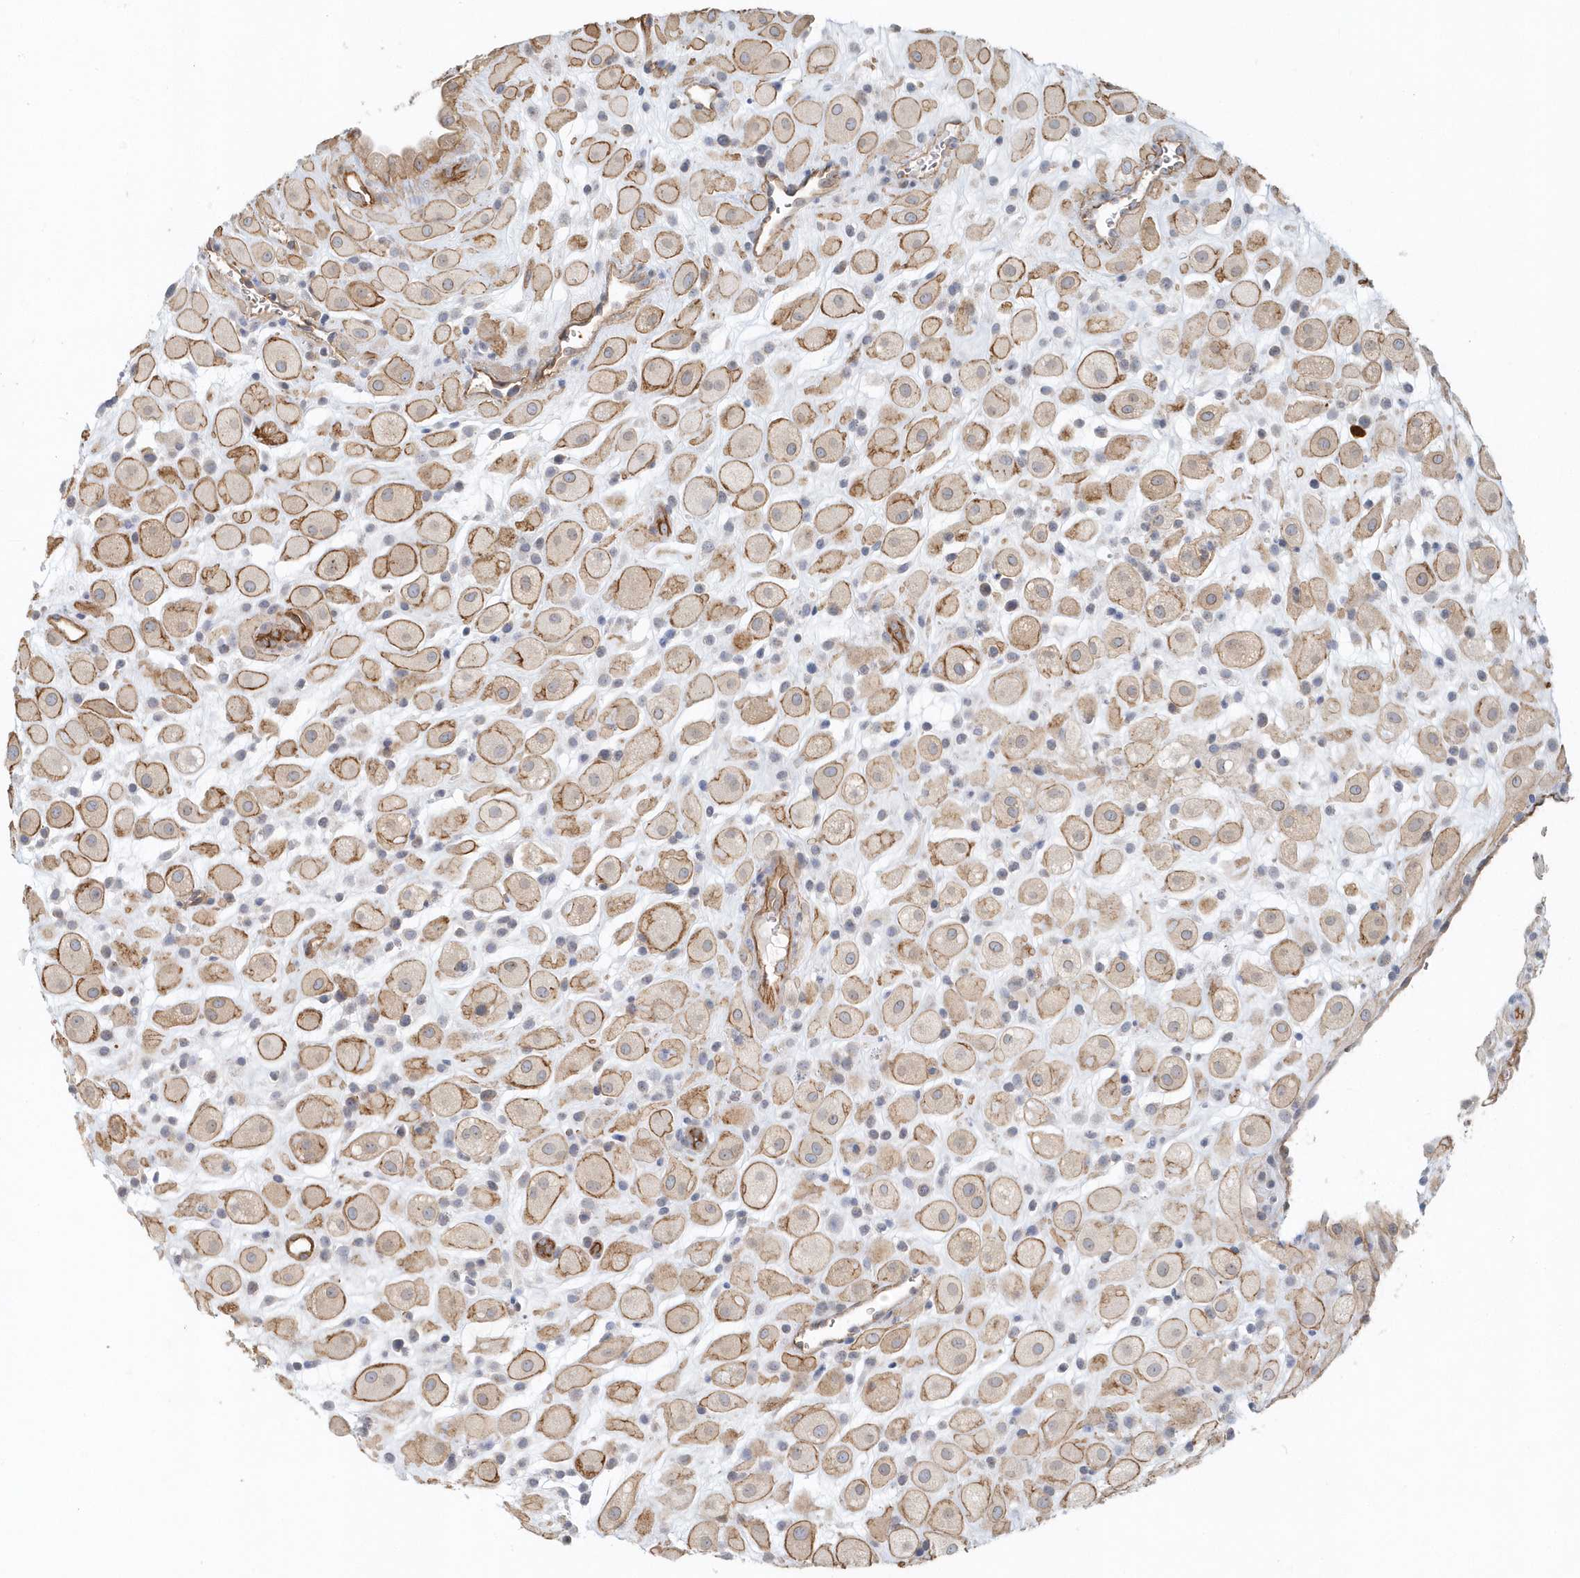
{"staining": {"intensity": "moderate", "quantity": ">75%", "location": "cytoplasmic/membranous"}, "tissue": "placenta", "cell_type": "Decidual cells", "image_type": "normal", "snomed": [{"axis": "morphology", "description": "Normal tissue, NOS"}, {"axis": "topography", "description": "Placenta"}], "caption": "A medium amount of moderate cytoplasmic/membranous expression is seen in approximately >75% of decidual cells in normal placenta.", "gene": "DNAH1", "patient": {"sex": "female", "age": 35}}